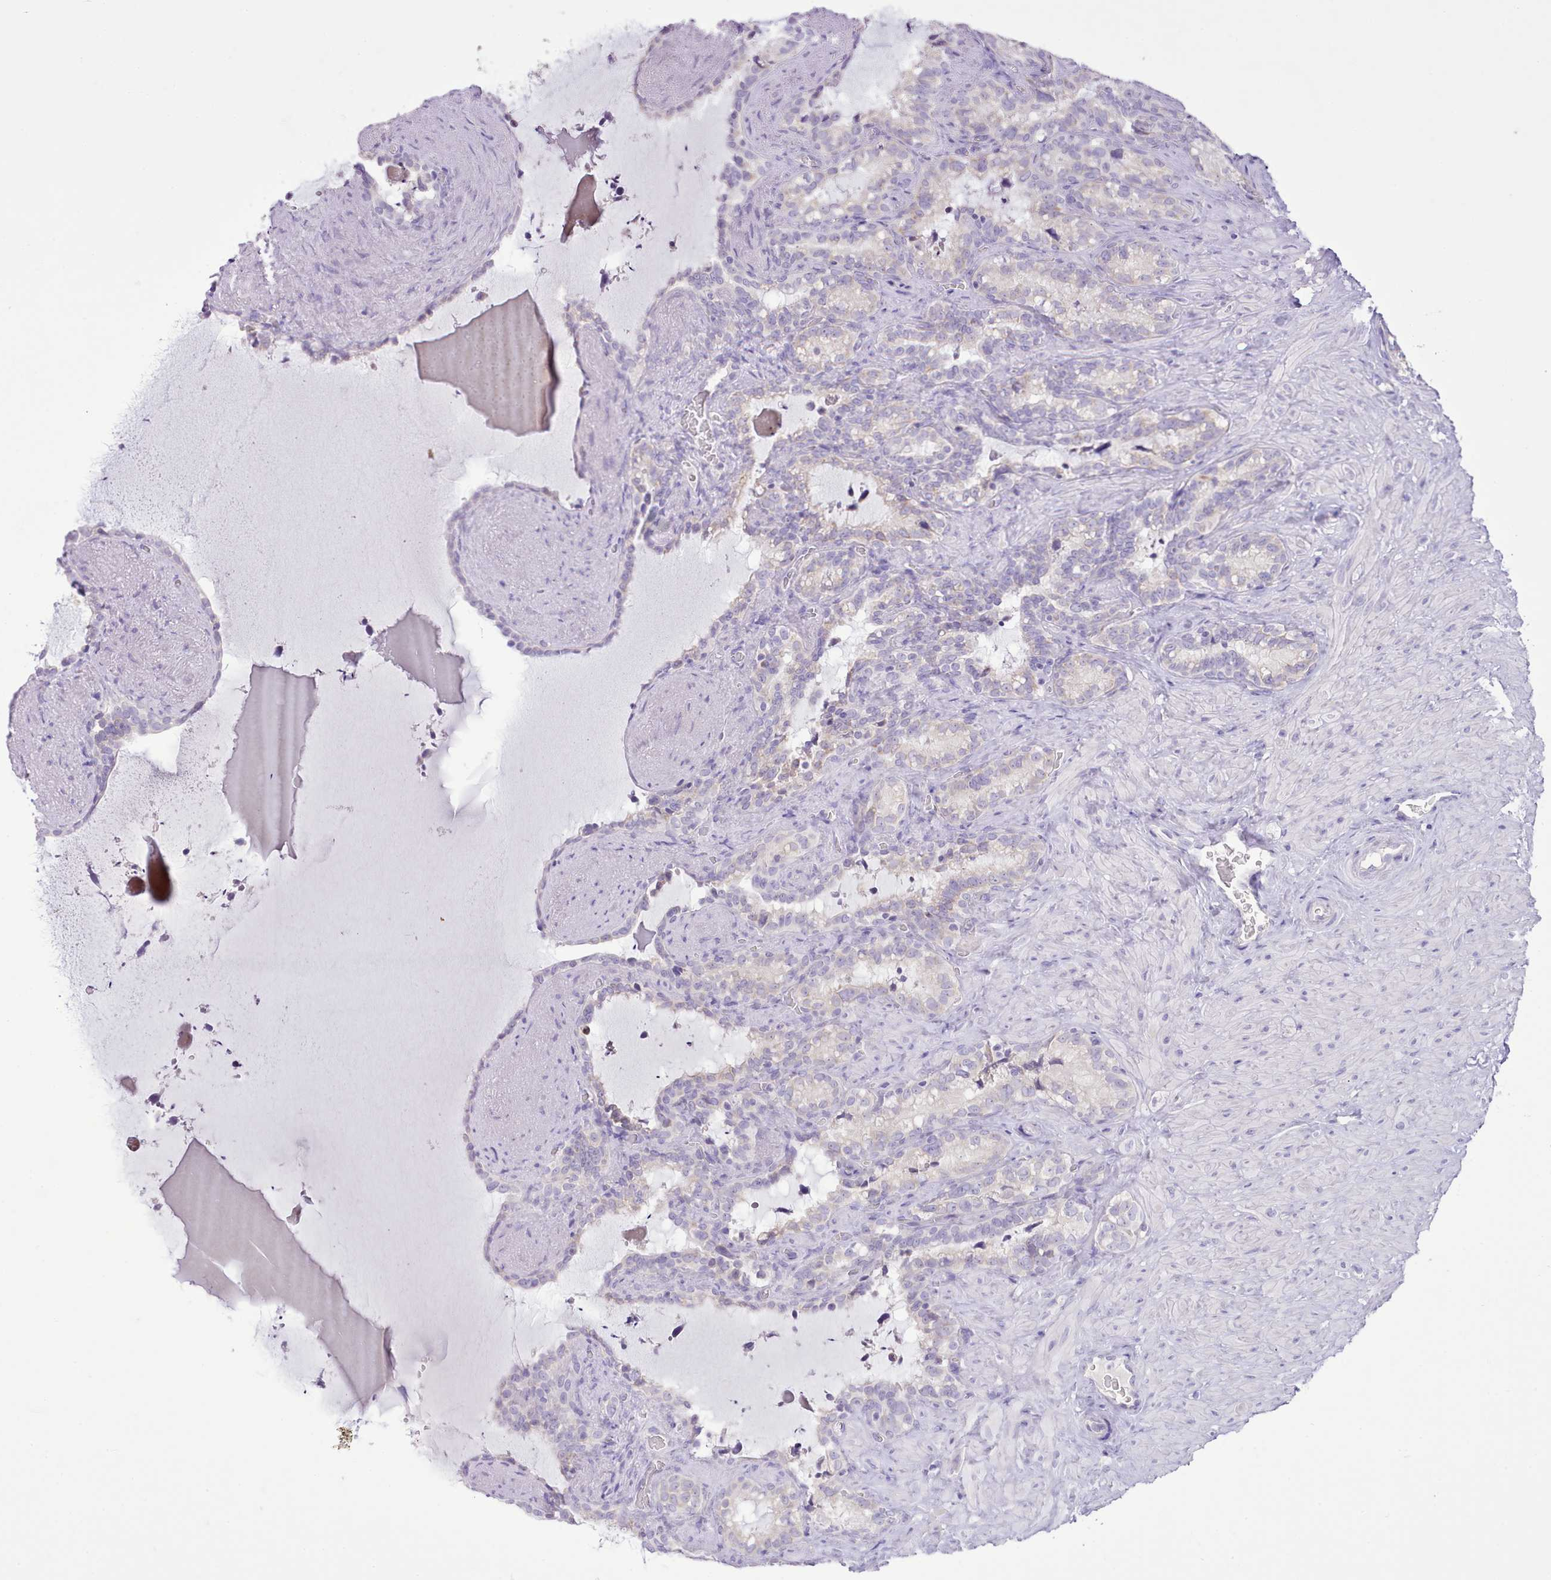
{"staining": {"intensity": "weak", "quantity": "25%-75%", "location": "cytoplasmic/membranous"}, "tissue": "seminal vesicle", "cell_type": "Glandular cells", "image_type": "normal", "snomed": [{"axis": "morphology", "description": "Normal tissue, NOS"}, {"axis": "topography", "description": "Prostate"}, {"axis": "topography", "description": "Seminal veicle"}], "caption": "Seminal vesicle was stained to show a protein in brown. There is low levels of weak cytoplasmic/membranous staining in approximately 25%-75% of glandular cells. The protein is stained brown, and the nuclei are stained in blue (DAB IHC with brightfield microscopy, high magnification).", "gene": "CCL1", "patient": {"sex": "male", "age": 58}}